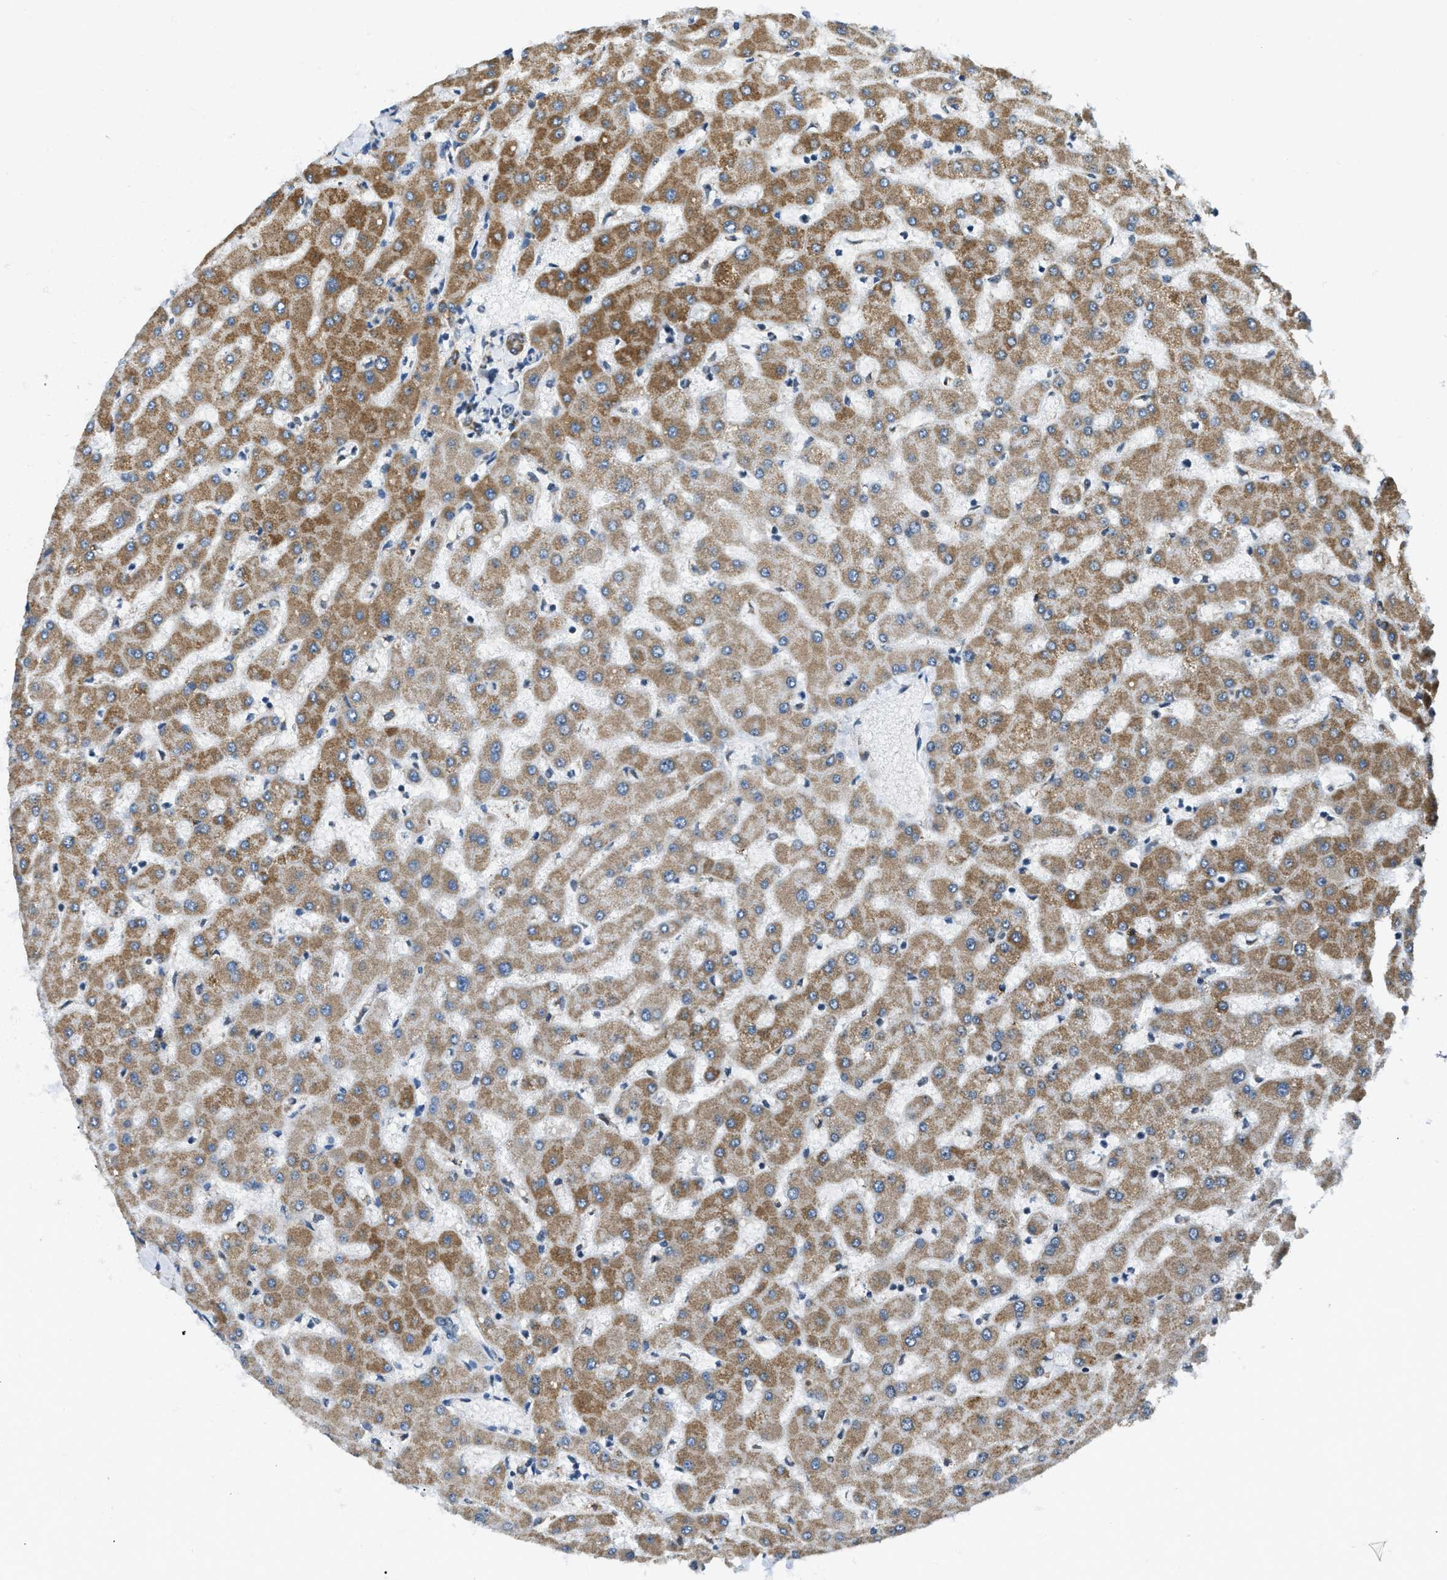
{"staining": {"intensity": "weak", "quantity": "<25%", "location": "cytoplasmic/membranous"}, "tissue": "liver", "cell_type": "Cholangiocytes", "image_type": "normal", "snomed": [{"axis": "morphology", "description": "Normal tissue, NOS"}, {"axis": "topography", "description": "Liver"}], "caption": "High power microscopy photomicrograph of an immunohistochemistry (IHC) photomicrograph of benign liver, revealing no significant staining in cholangiocytes. The staining is performed using DAB (3,3'-diaminobenzidine) brown chromogen with nuclei counter-stained in using hematoxylin.", "gene": "ACADVL", "patient": {"sex": "female", "age": 63}}